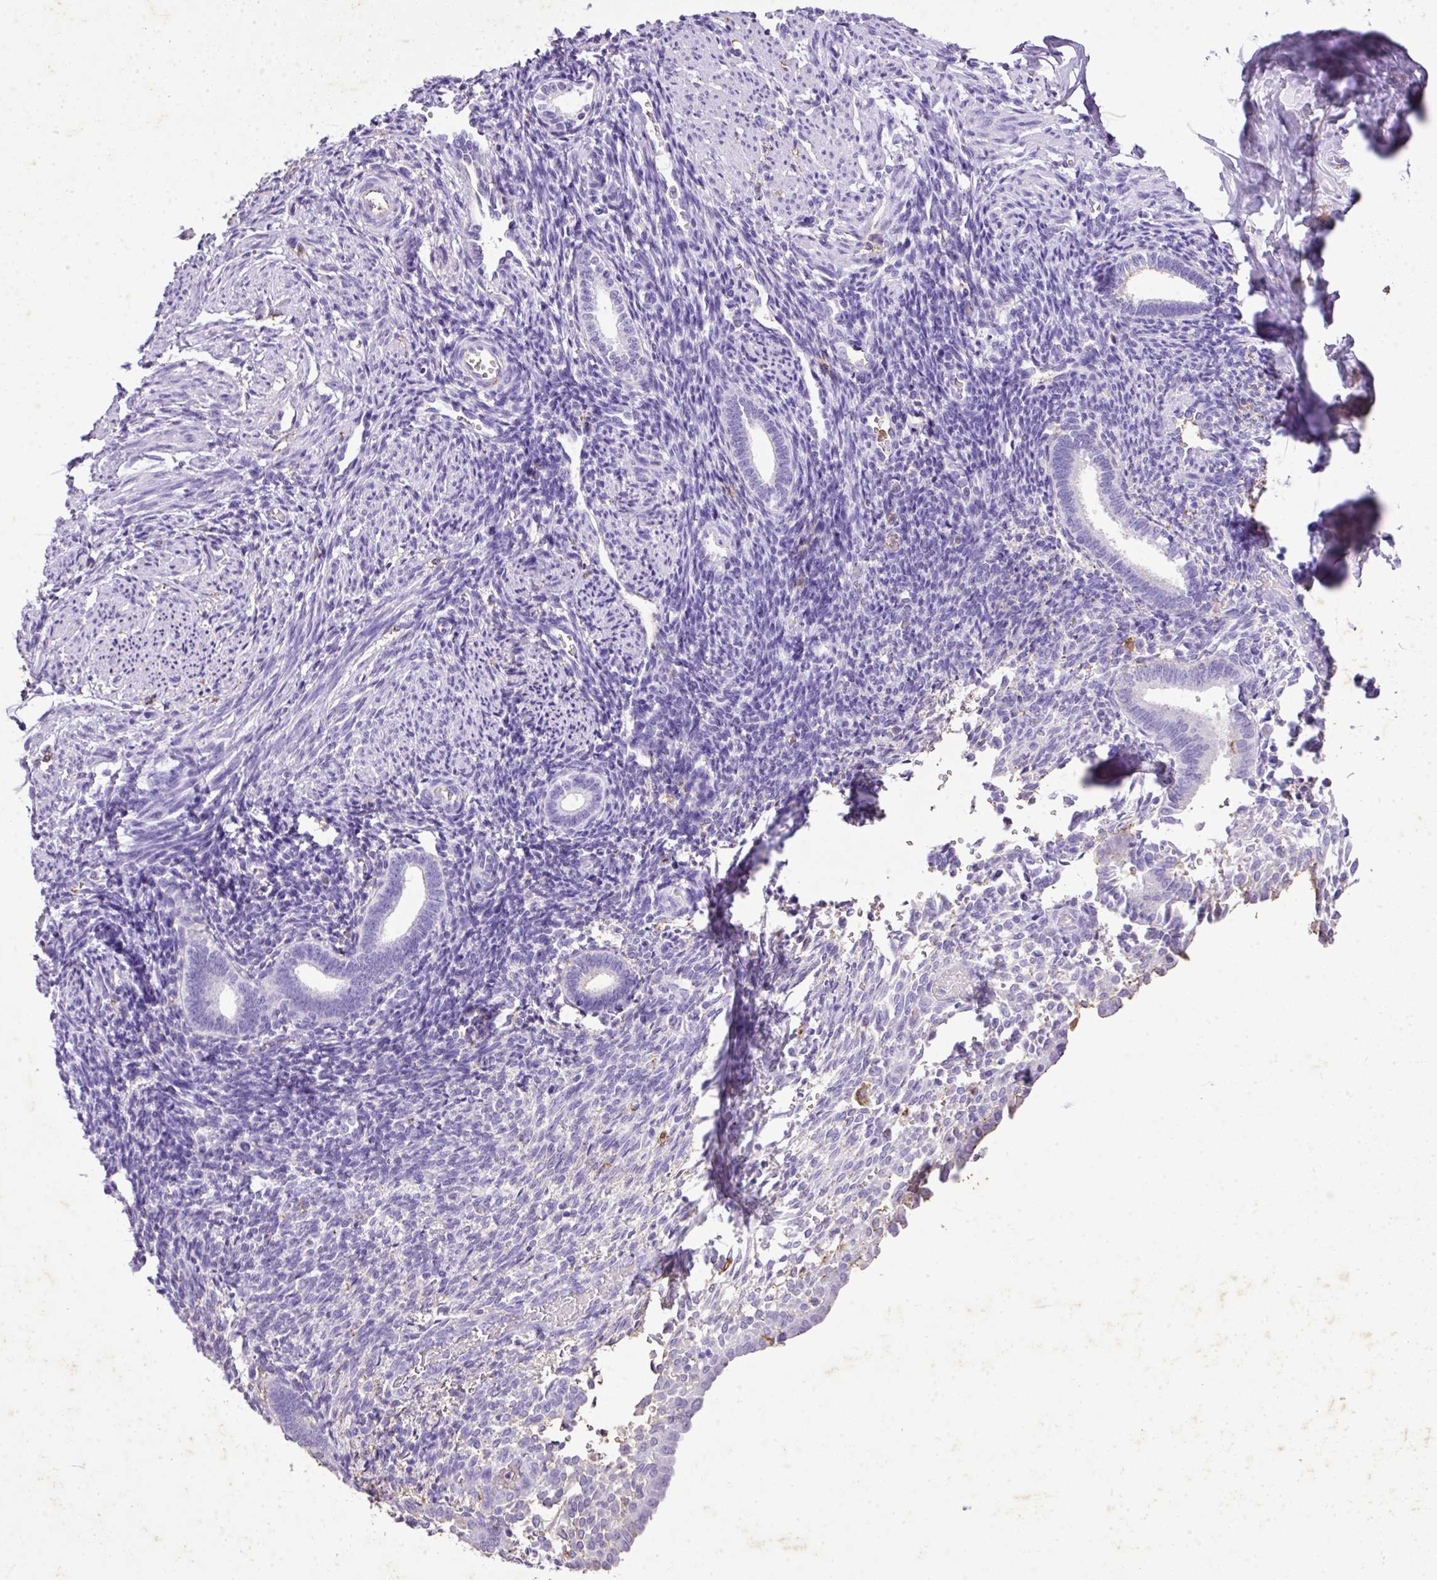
{"staining": {"intensity": "negative", "quantity": "none", "location": "none"}, "tissue": "endometrium", "cell_type": "Cells in endometrial stroma", "image_type": "normal", "snomed": [{"axis": "morphology", "description": "Normal tissue, NOS"}, {"axis": "topography", "description": "Endometrium"}], "caption": "A high-resolution micrograph shows immunohistochemistry staining of benign endometrium, which reveals no significant expression in cells in endometrial stroma.", "gene": "KCNJ11", "patient": {"sex": "female", "age": 32}}